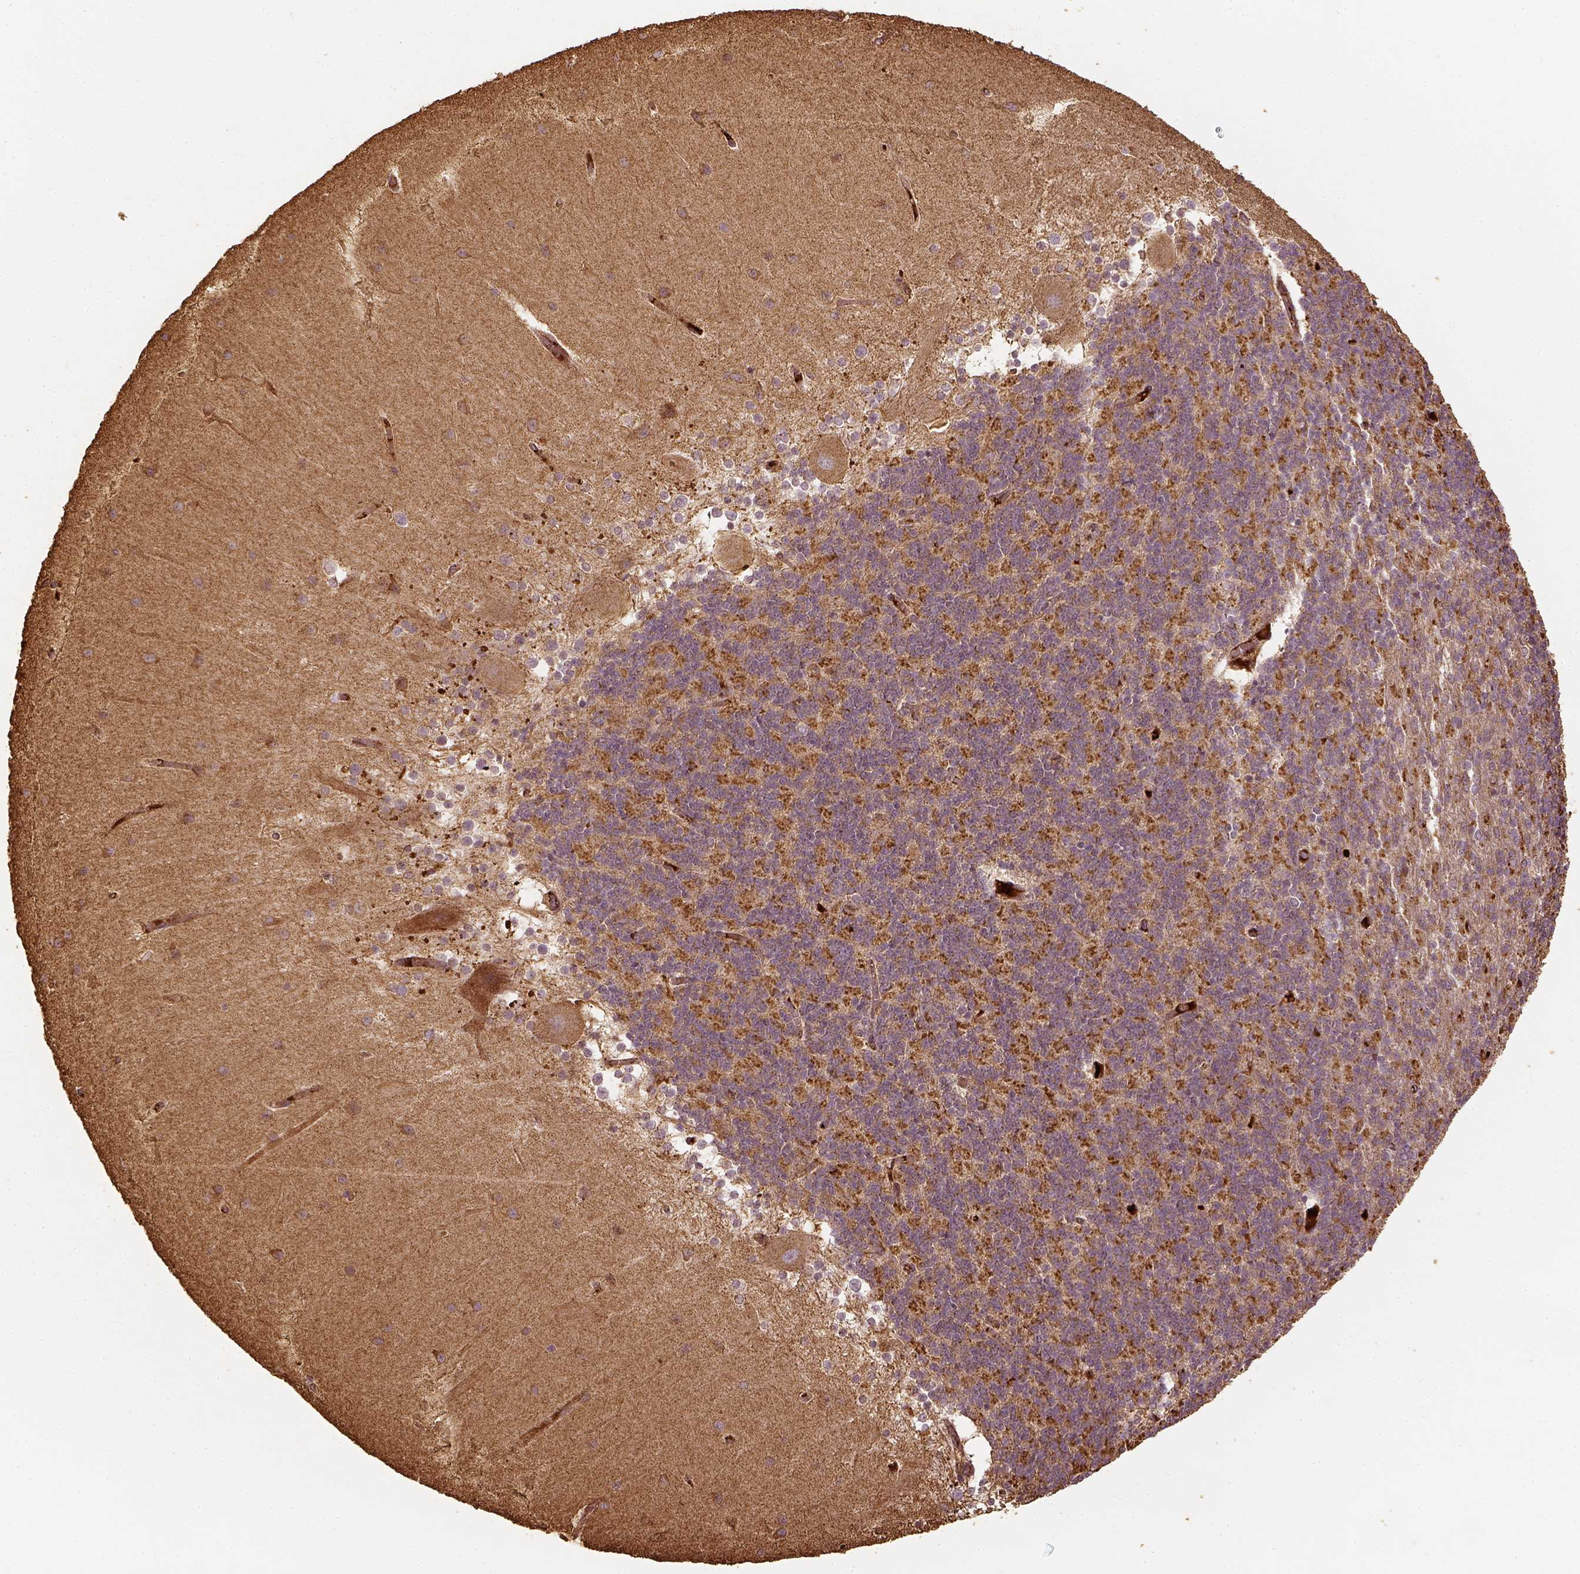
{"staining": {"intensity": "weak", "quantity": ">75%", "location": "cytoplasmic/membranous"}, "tissue": "cerebellum", "cell_type": "Cells in granular layer", "image_type": "normal", "snomed": [{"axis": "morphology", "description": "Normal tissue, NOS"}, {"axis": "topography", "description": "Cerebellum"}], "caption": "Immunohistochemistry histopathology image of unremarkable cerebellum: cerebellum stained using IHC shows low levels of weak protein expression localized specifically in the cytoplasmic/membranous of cells in granular layer, appearing as a cytoplasmic/membranous brown color.", "gene": "VEGFA", "patient": {"sex": "female", "age": 54}}